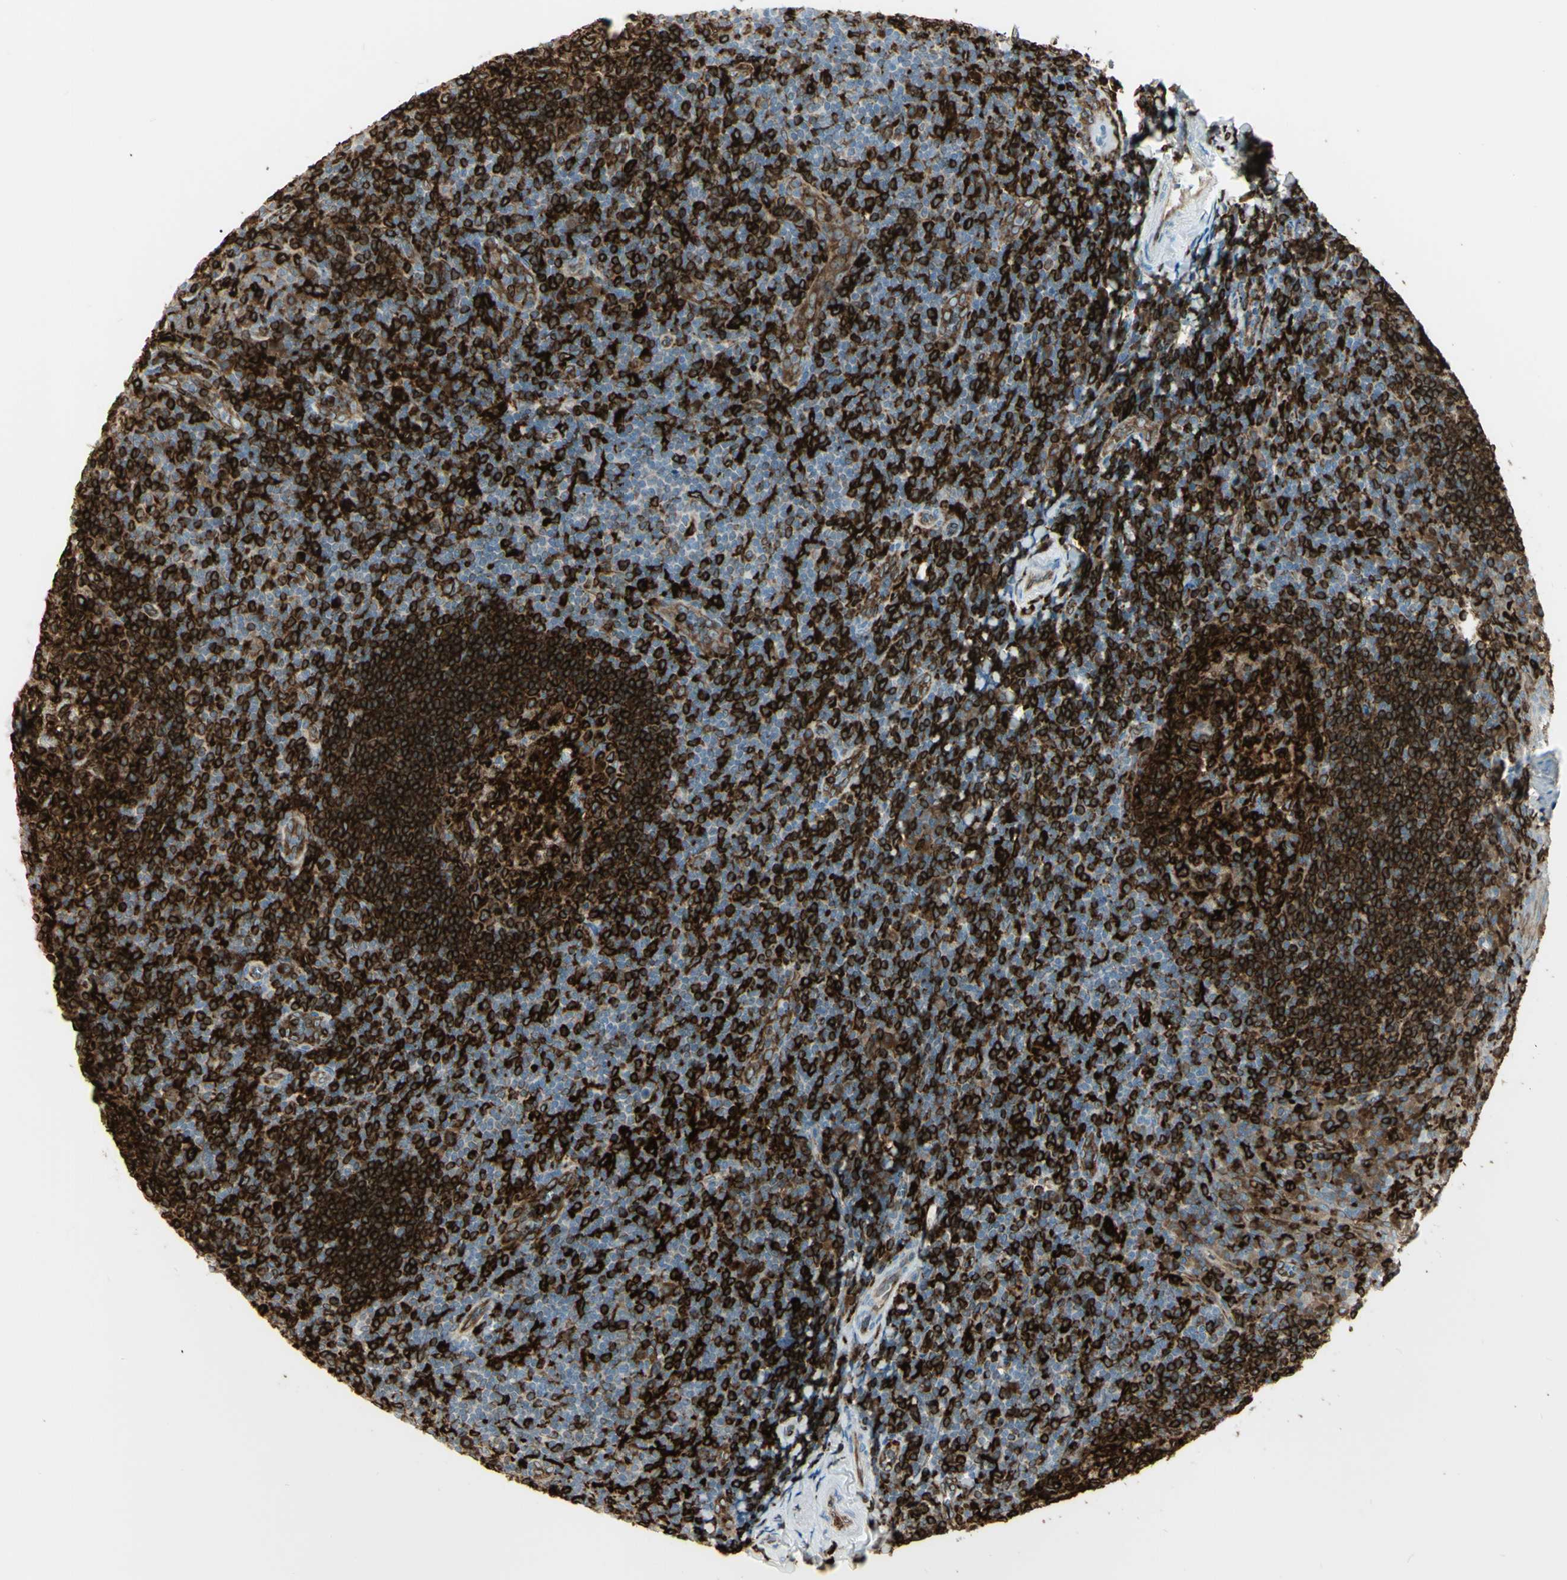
{"staining": {"intensity": "strong", "quantity": ">75%", "location": "cytoplasmic/membranous"}, "tissue": "tonsil", "cell_type": "Germinal center cells", "image_type": "normal", "snomed": [{"axis": "morphology", "description": "Normal tissue, NOS"}, {"axis": "topography", "description": "Tonsil"}], "caption": "IHC (DAB) staining of benign human tonsil exhibits strong cytoplasmic/membranous protein expression in approximately >75% of germinal center cells.", "gene": "CD74", "patient": {"sex": "male", "age": 31}}